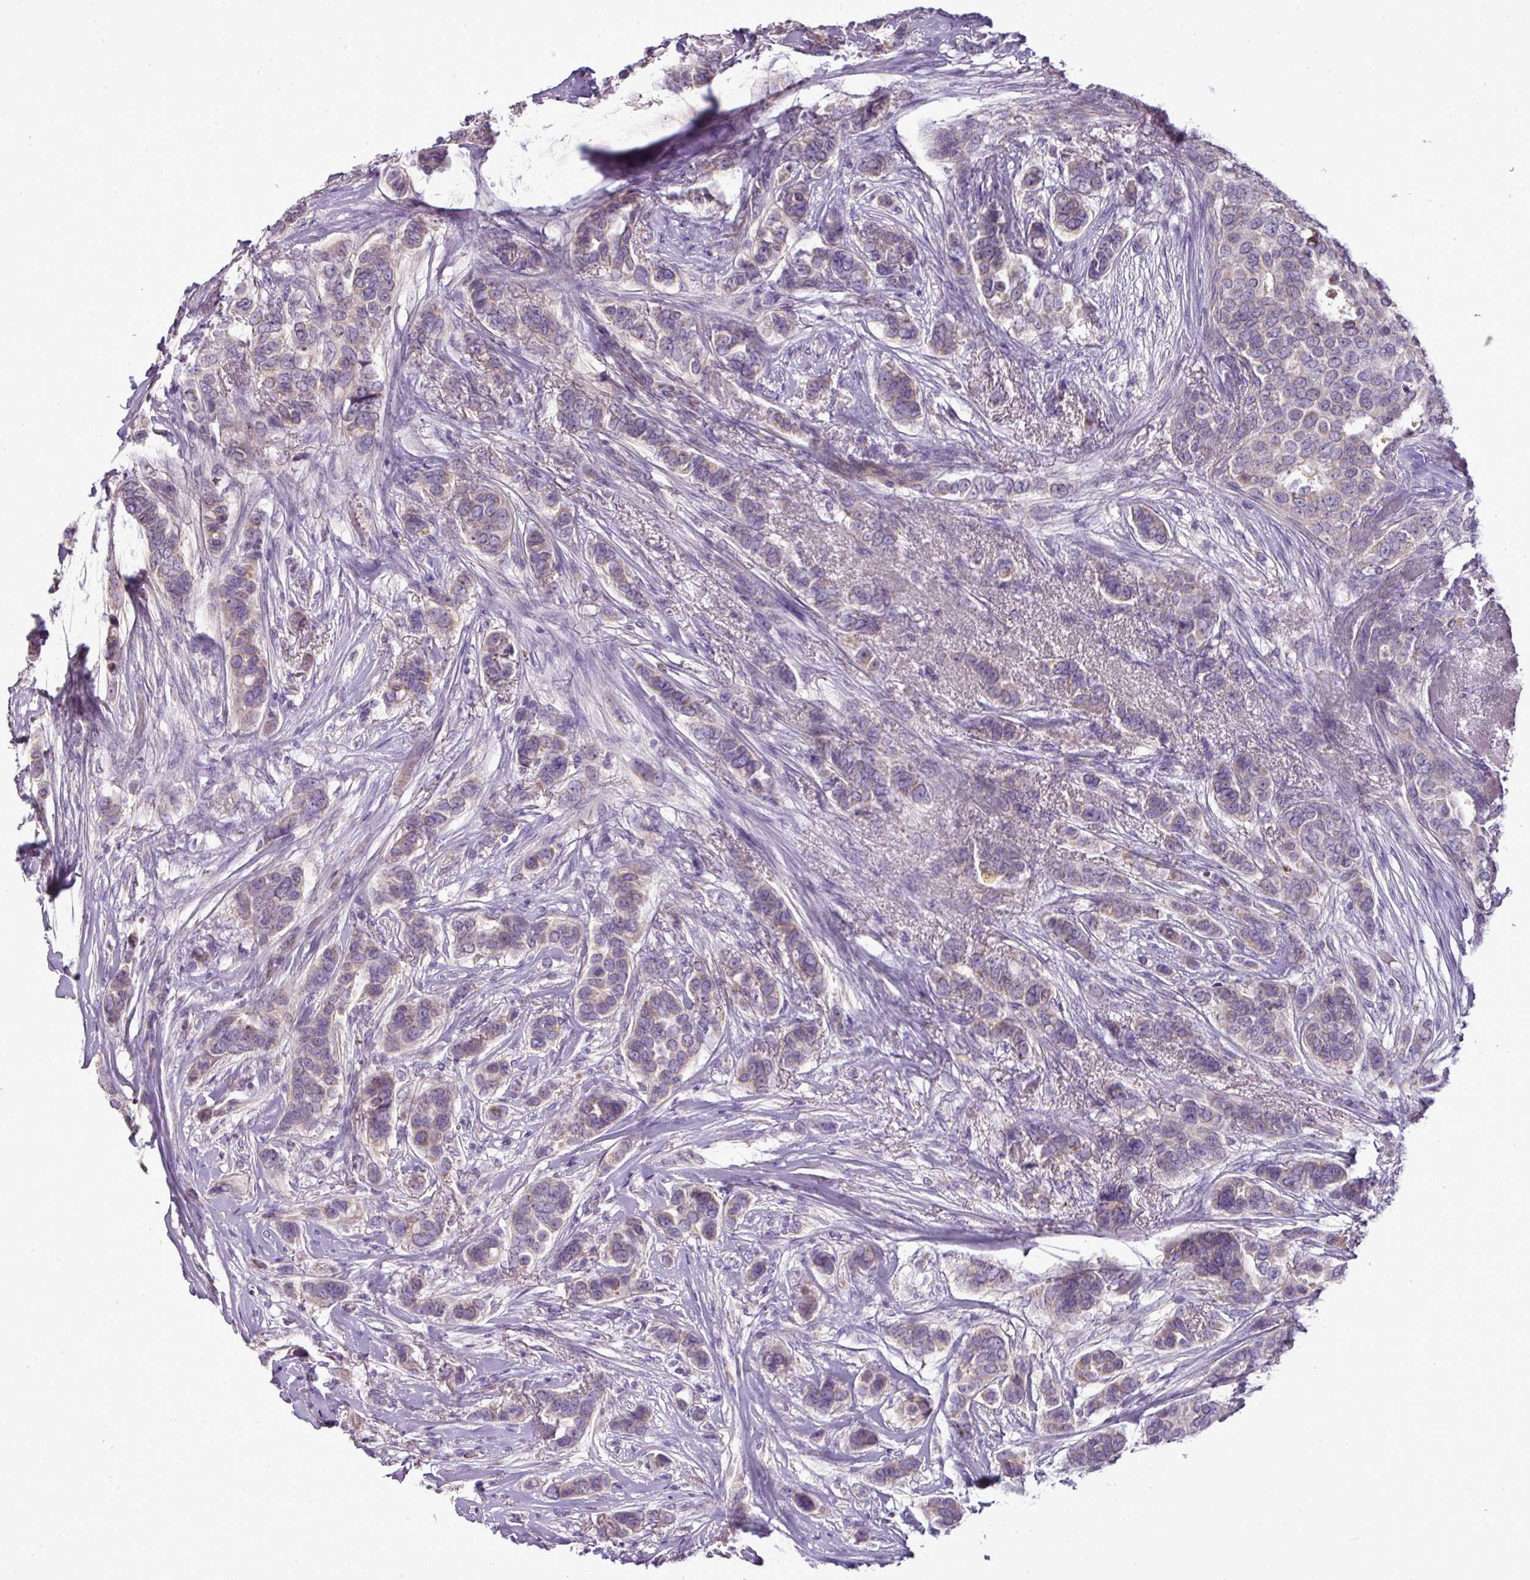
{"staining": {"intensity": "weak", "quantity": "25%-75%", "location": "cytoplasmic/membranous"}, "tissue": "breast cancer", "cell_type": "Tumor cells", "image_type": "cancer", "snomed": [{"axis": "morphology", "description": "Lobular carcinoma"}, {"axis": "topography", "description": "Breast"}], "caption": "Tumor cells display low levels of weak cytoplasmic/membranous positivity in approximately 25%-75% of cells in human breast cancer.", "gene": "BRINP2", "patient": {"sex": "female", "age": 51}}